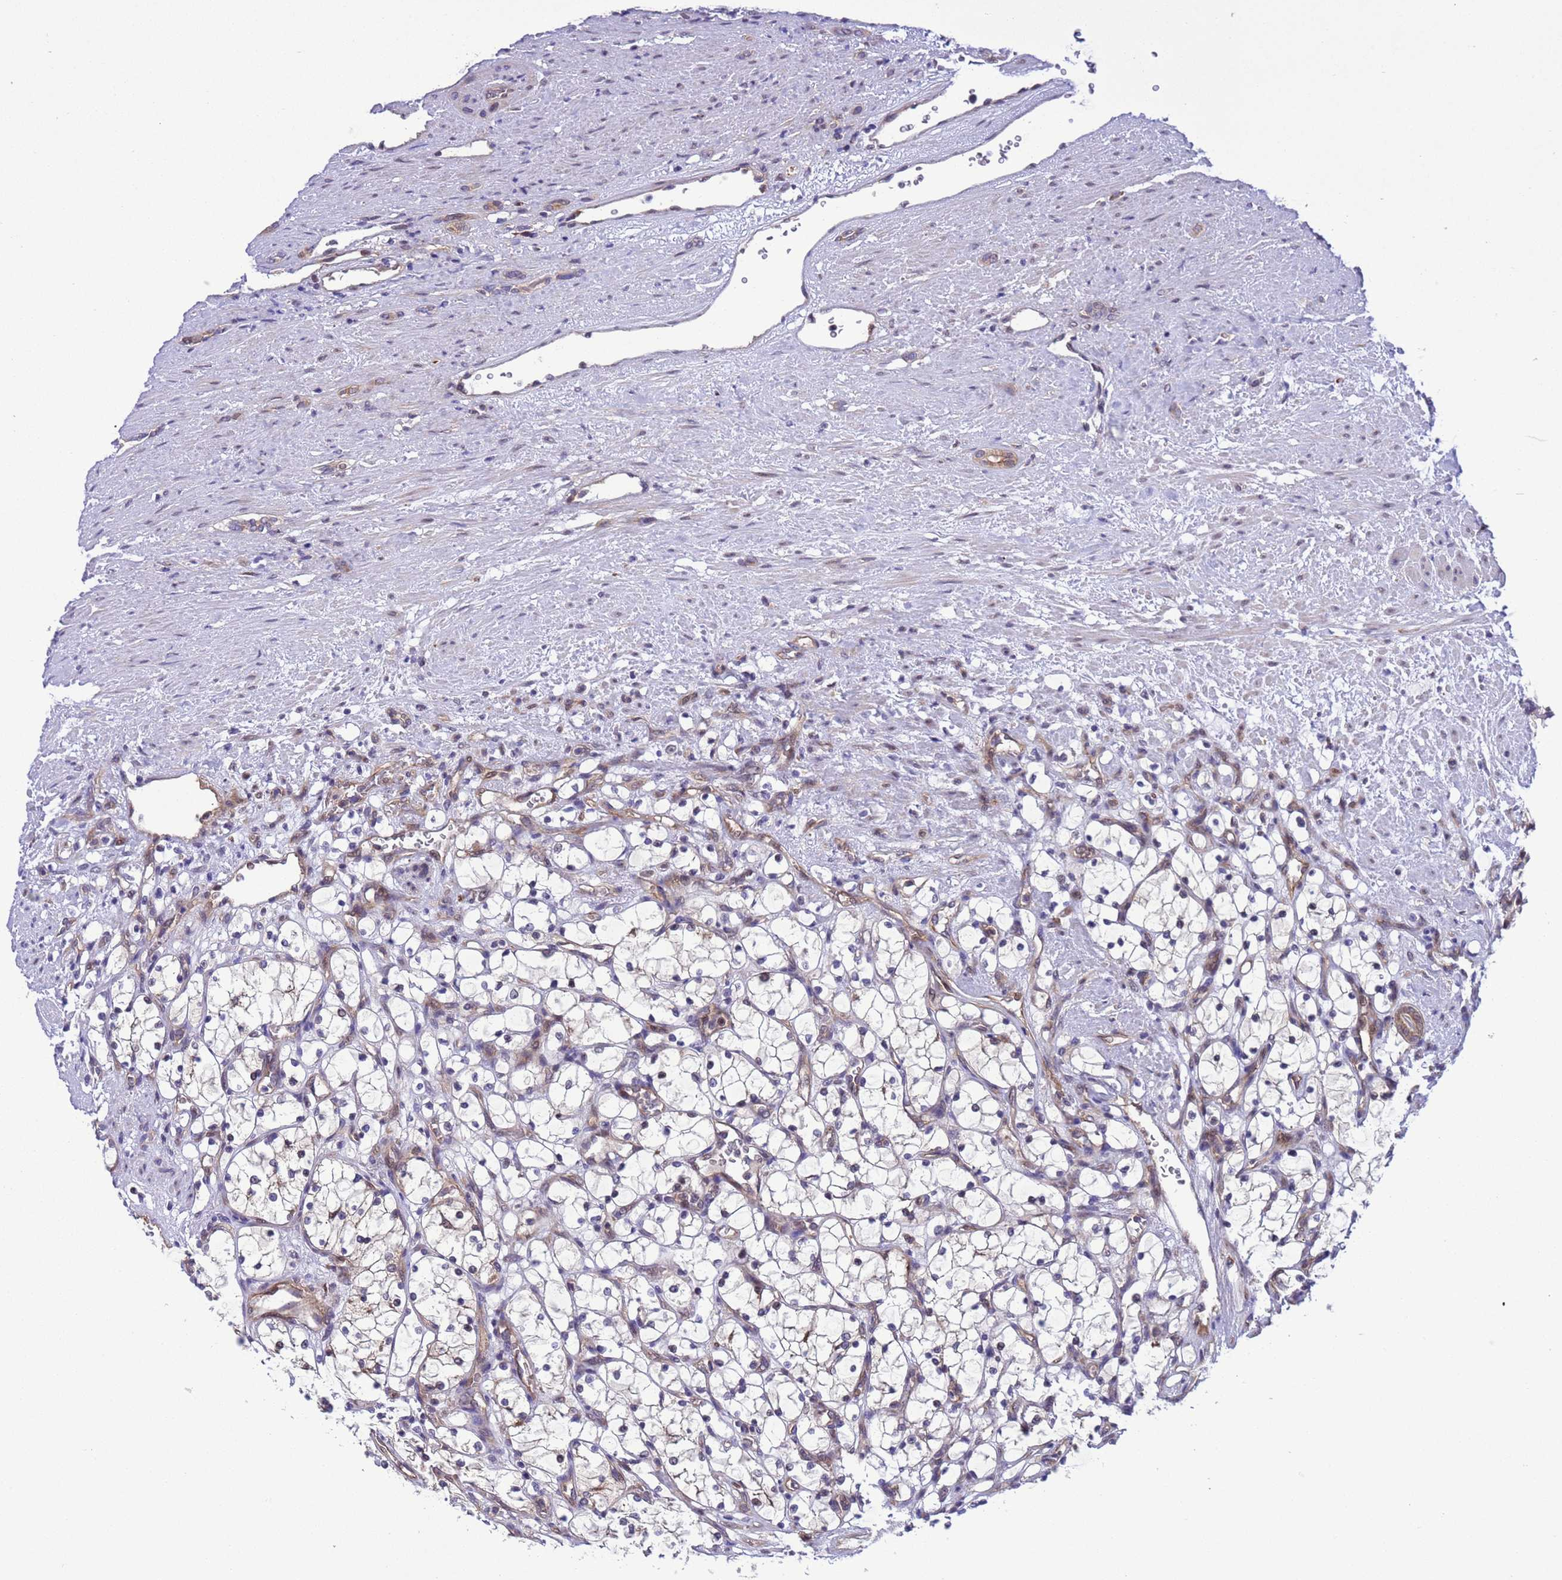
{"staining": {"intensity": "negative", "quantity": "none", "location": "none"}, "tissue": "renal cancer", "cell_type": "Tumor cells", "image_type": "cancer", "snomed": [{"axis": "morphology", "description": "Adenocarcinoma, NOS"}, {"axis": "topography", "description": "Kidney"}], "caption": "Micrograph shows no protein expression in tumor cells of adenocarcinoma (renal) tissue. The staining is performed using DAB (3,3'-diaminobenzidine) brown chromogen with nuclei counter-stained in using hematoxylin.", "gene": "RASD1", "patient": {"sex": "female", "age": 69}}